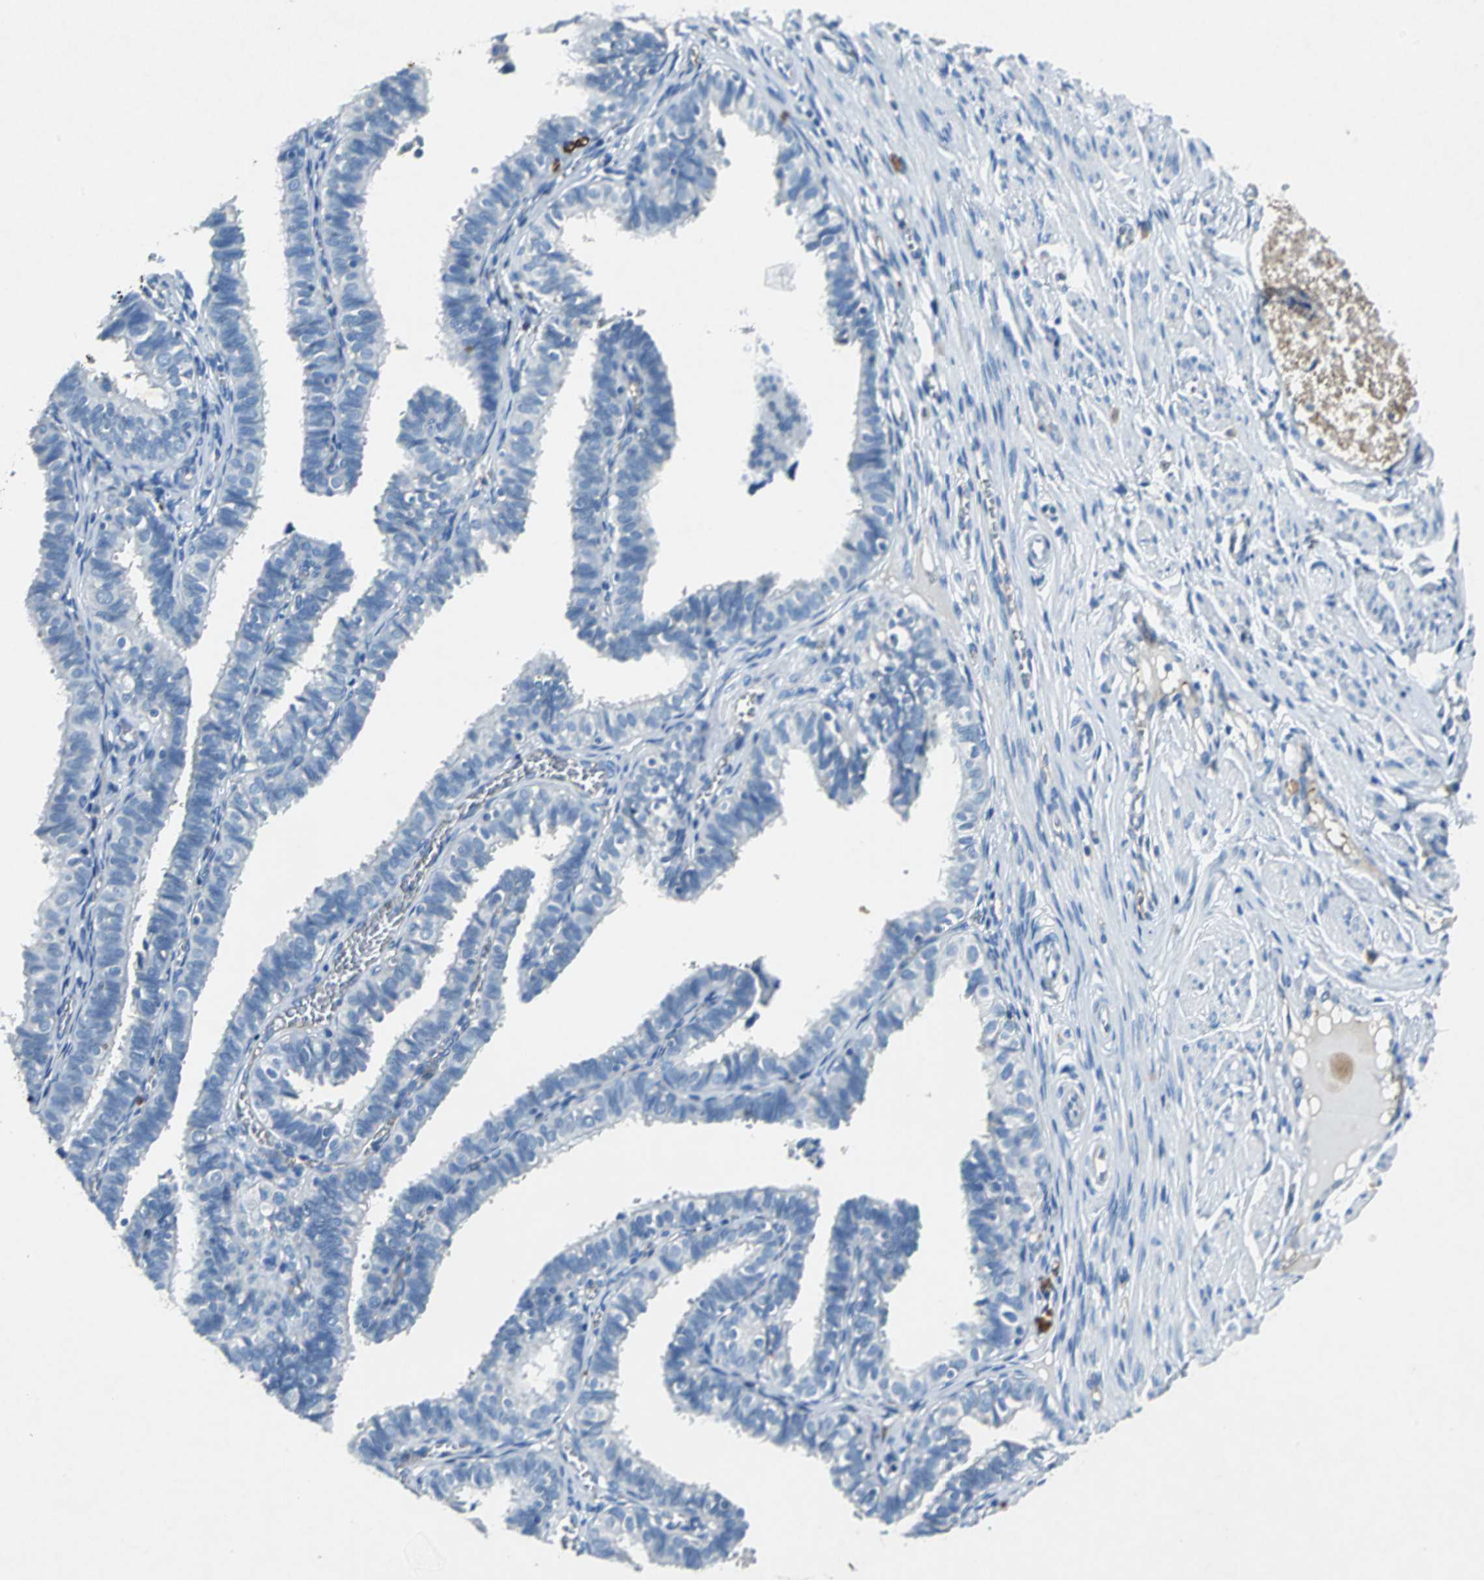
{"staining": {"intensity": "negative", "quantity": "none", "location": "none"}, "tissue": "fallopian tube", "cell_type": "Glandular cells", "image_type": "normal", "snomed": [{"axis": "morphology", "description": "Normal tissue, NOS"}, {"axis": "topography", "description": "Fallopian tube"}], "caption": "An immunohistochemistry image of unremarkable fallopian tube is shown. There is no staining in glandular cells of fallopian tube.", "gene": "RPS13", "patient": {"sex": "female", "age": 46}}